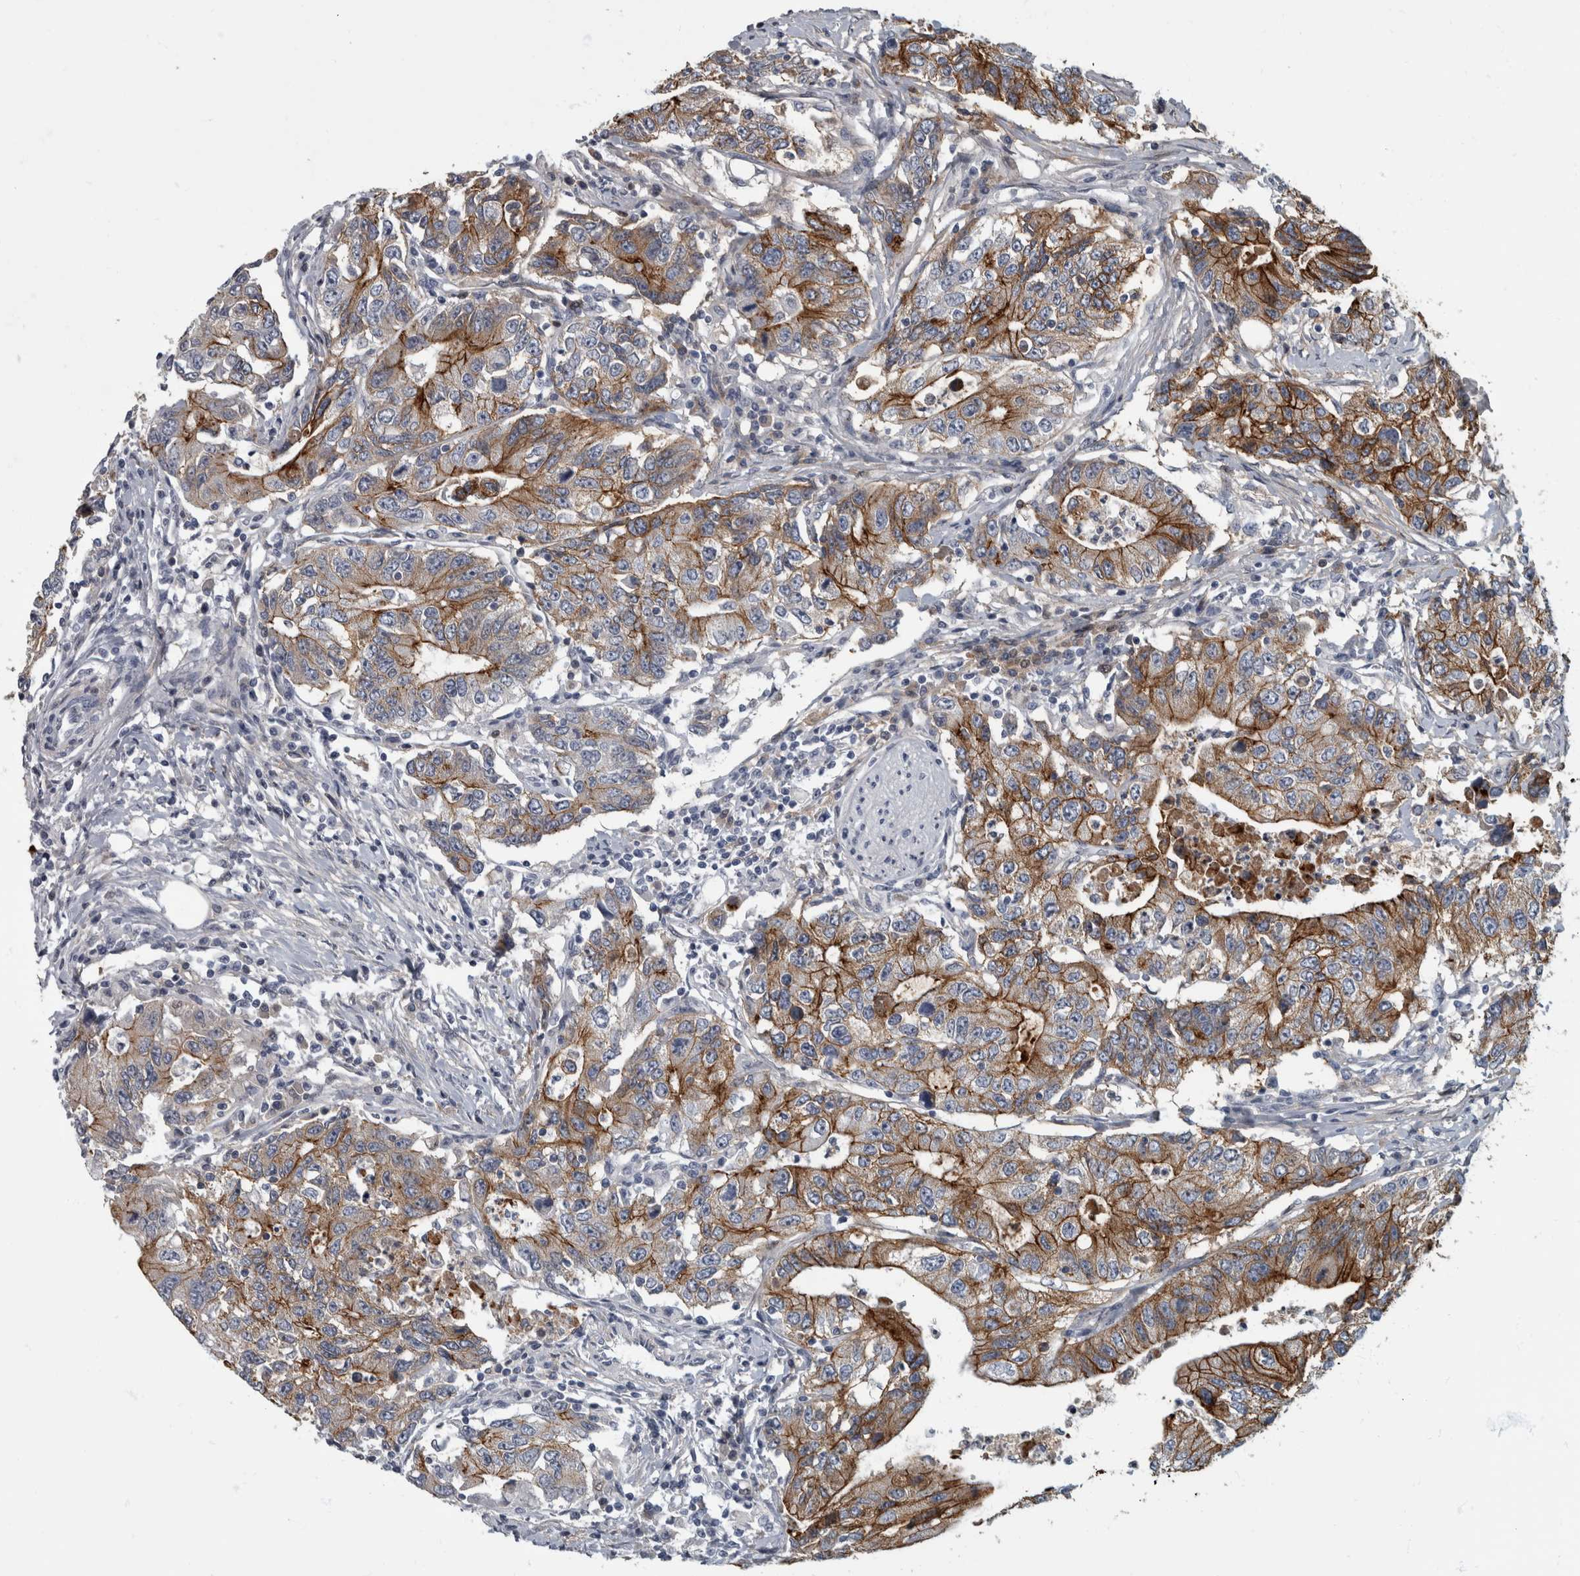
{"staining": {"intensity": "strong", "quantity": ">75%", "location": "cytoplasmic/membranous"}, "tissue": "colorectal cancer", "cell_type": "Tumor cells", "image_type": "cancer", "snomed": [{"axis": "morphology", "description": "Adenocarcinoma, NOS"}, {"axis": "topography", "description": "Colon"}], "caption": "A photomicrograph of adenocarcinoma (colorectal) stained for a protein demonstrates strong cytoplasmic/membranous brown staining in tumor cells. The staining was performed using DAB (3,3'-diaminobenzidine), with brown indicating positive protein expression. Nuclei are stained blue with hematoxylin.", "gene": "DSG2", "patient": {"sex": "female", "age": 77}}